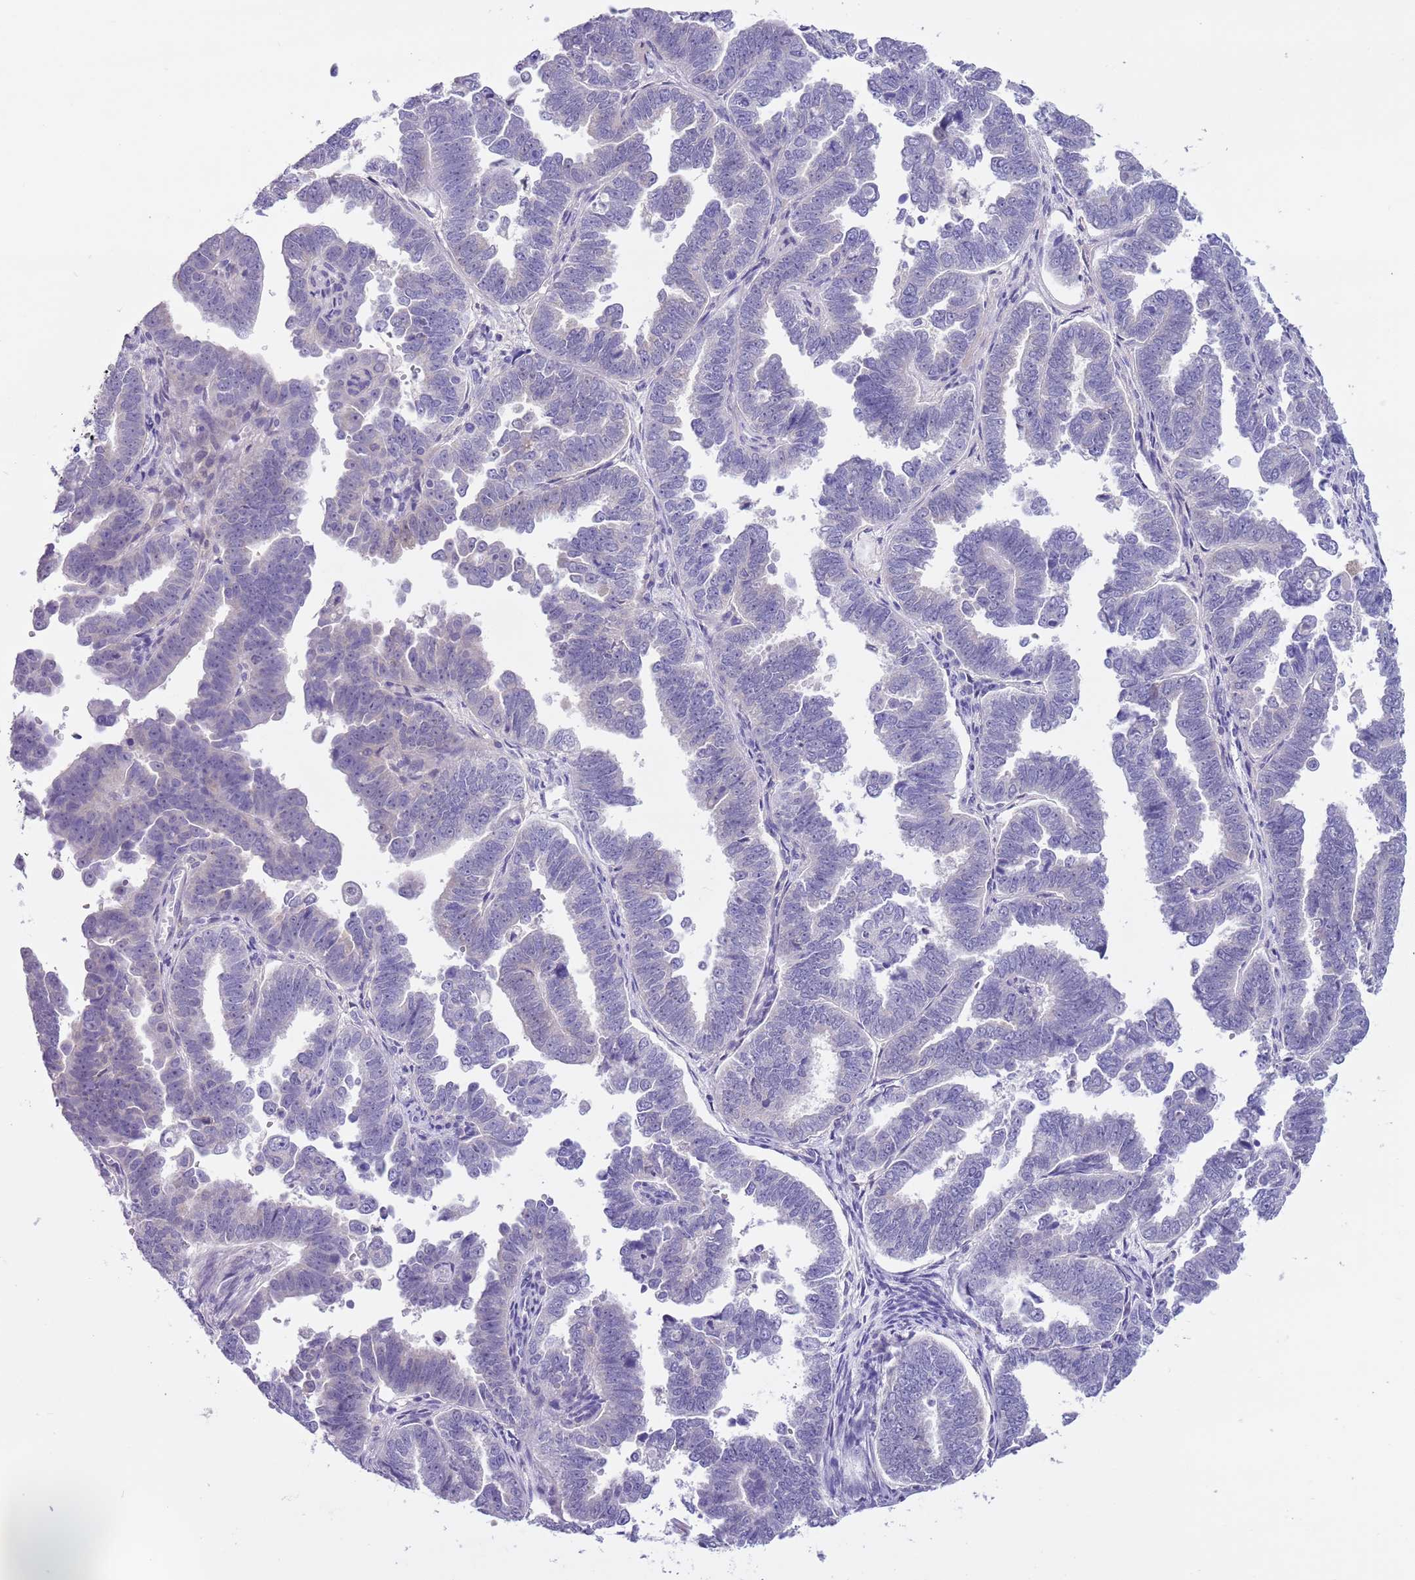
{"staining": {"intensity": "negative", "quantity": "none", "location": "none"}, "tissue": "endometrial cancer", "cell_type": "Tumor cells", "image_type": "cancer", "snomed": [{"axis": "morphology", "description": "Adenocarcinoma, NOS"}, {"axis": "topography", "description": "Endometrium"}], "caption": "A micrograph of endometrial adenocarcinoma stained for a protein displays no brown staining in tumor cells.", "gene": "PFKFB2", "patient": {"sex": "female", "age": 75}}